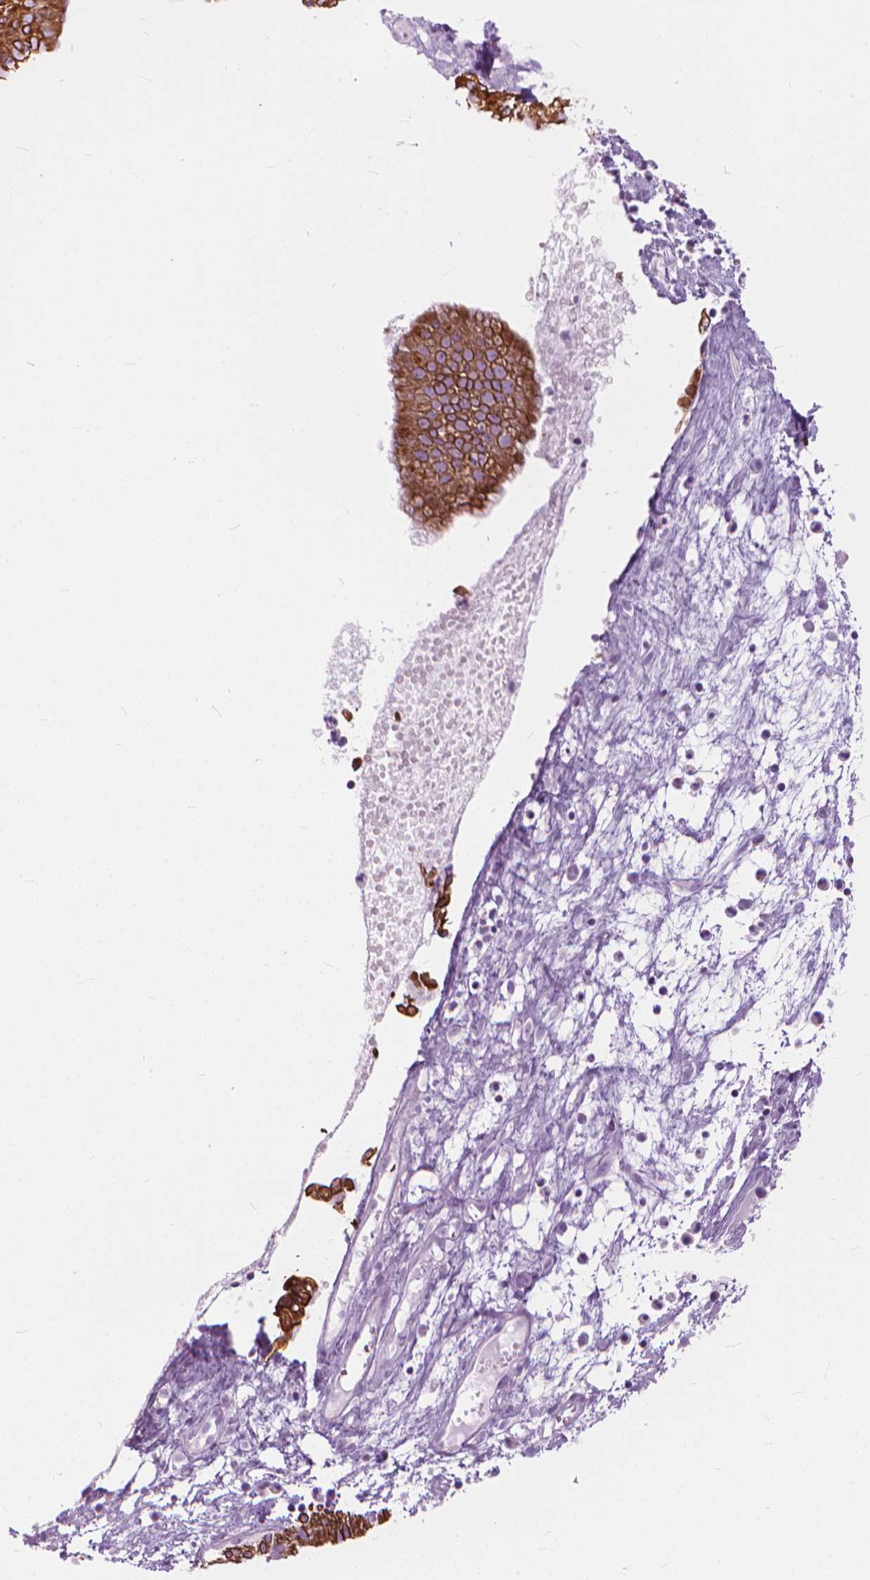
{"staining": {"intensity": "strong", "quantity": ">75%", "location": "cytoplasmic/membranous"}, "tissue": "nasopharynx", "cell_type": "Respiratory epithelial cells", "image_type": "normal", "snomed": [{"axis": "morphology", "description": "Normal tissue, NOS"}, {"axis": "topography", "description": "Nasopharynx"}], "caption": "Protein staining of normal nasopharynx exhibits strong cytoplasmic/membranous staining in about >75% of respiratory epithelial cells.", "gene": "HTR2B", "patient": {"sex": "male", "age": 31}}